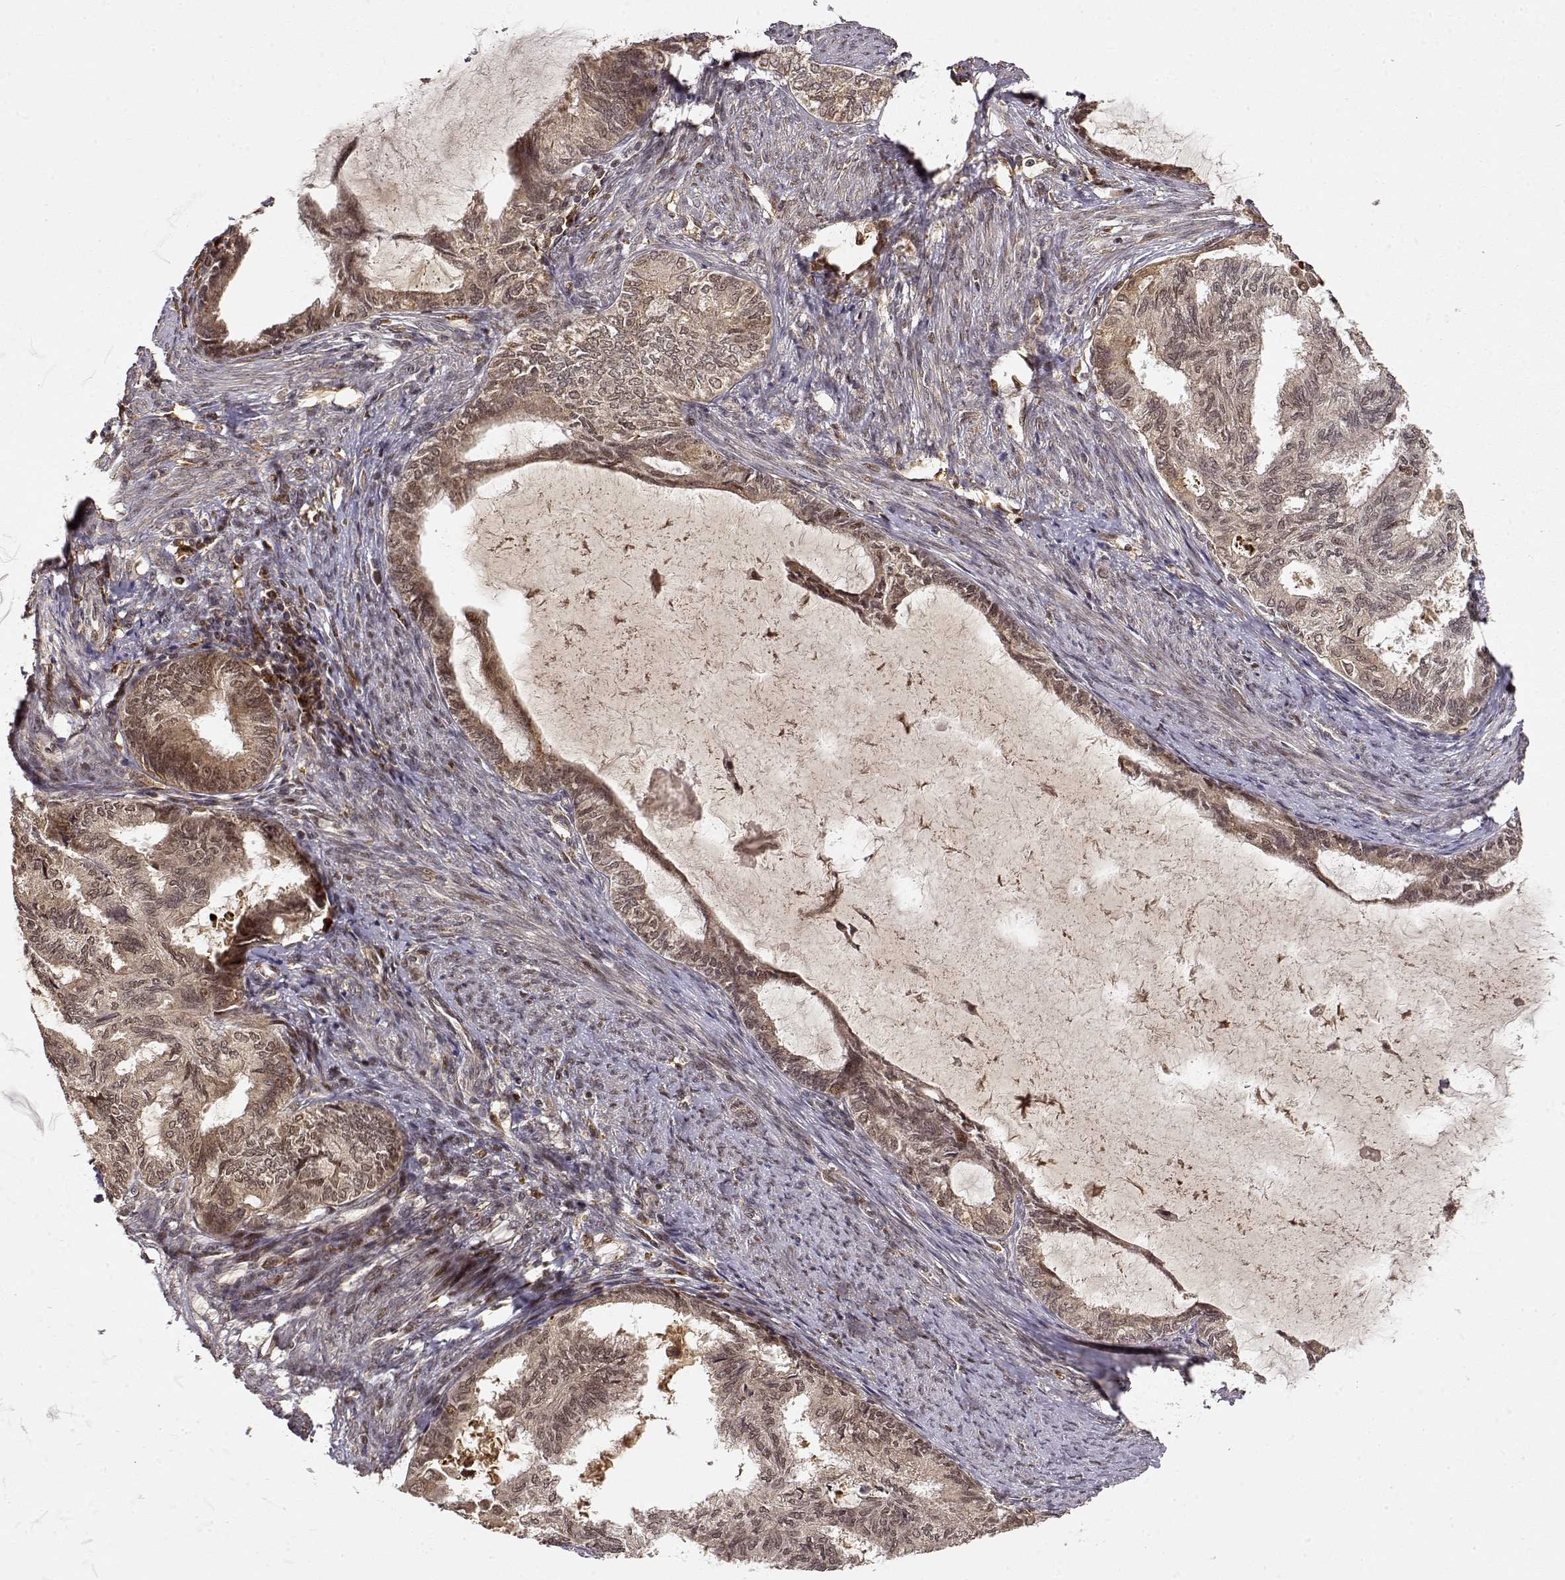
{"staining": {"intensity": "moderate", "quantity": "<25%", "location": "nuclear"}, "tissue": "endometrial cancer", "cell_type": "Tumor cells", "image_type": "cancer", "snomed": [{"axis": "morphology", "description": "Adenocarcinoma, NOS"}, {"axis": "topography", "description": "Endometrium"}], "caption": "A histopathology image of endometrial adenocarcinoma stained for a protein exhibits moderate nuclear brown staining in tumor cells.", "gene": "MAEA", "patient": {"sex": "female", "age": 86}}